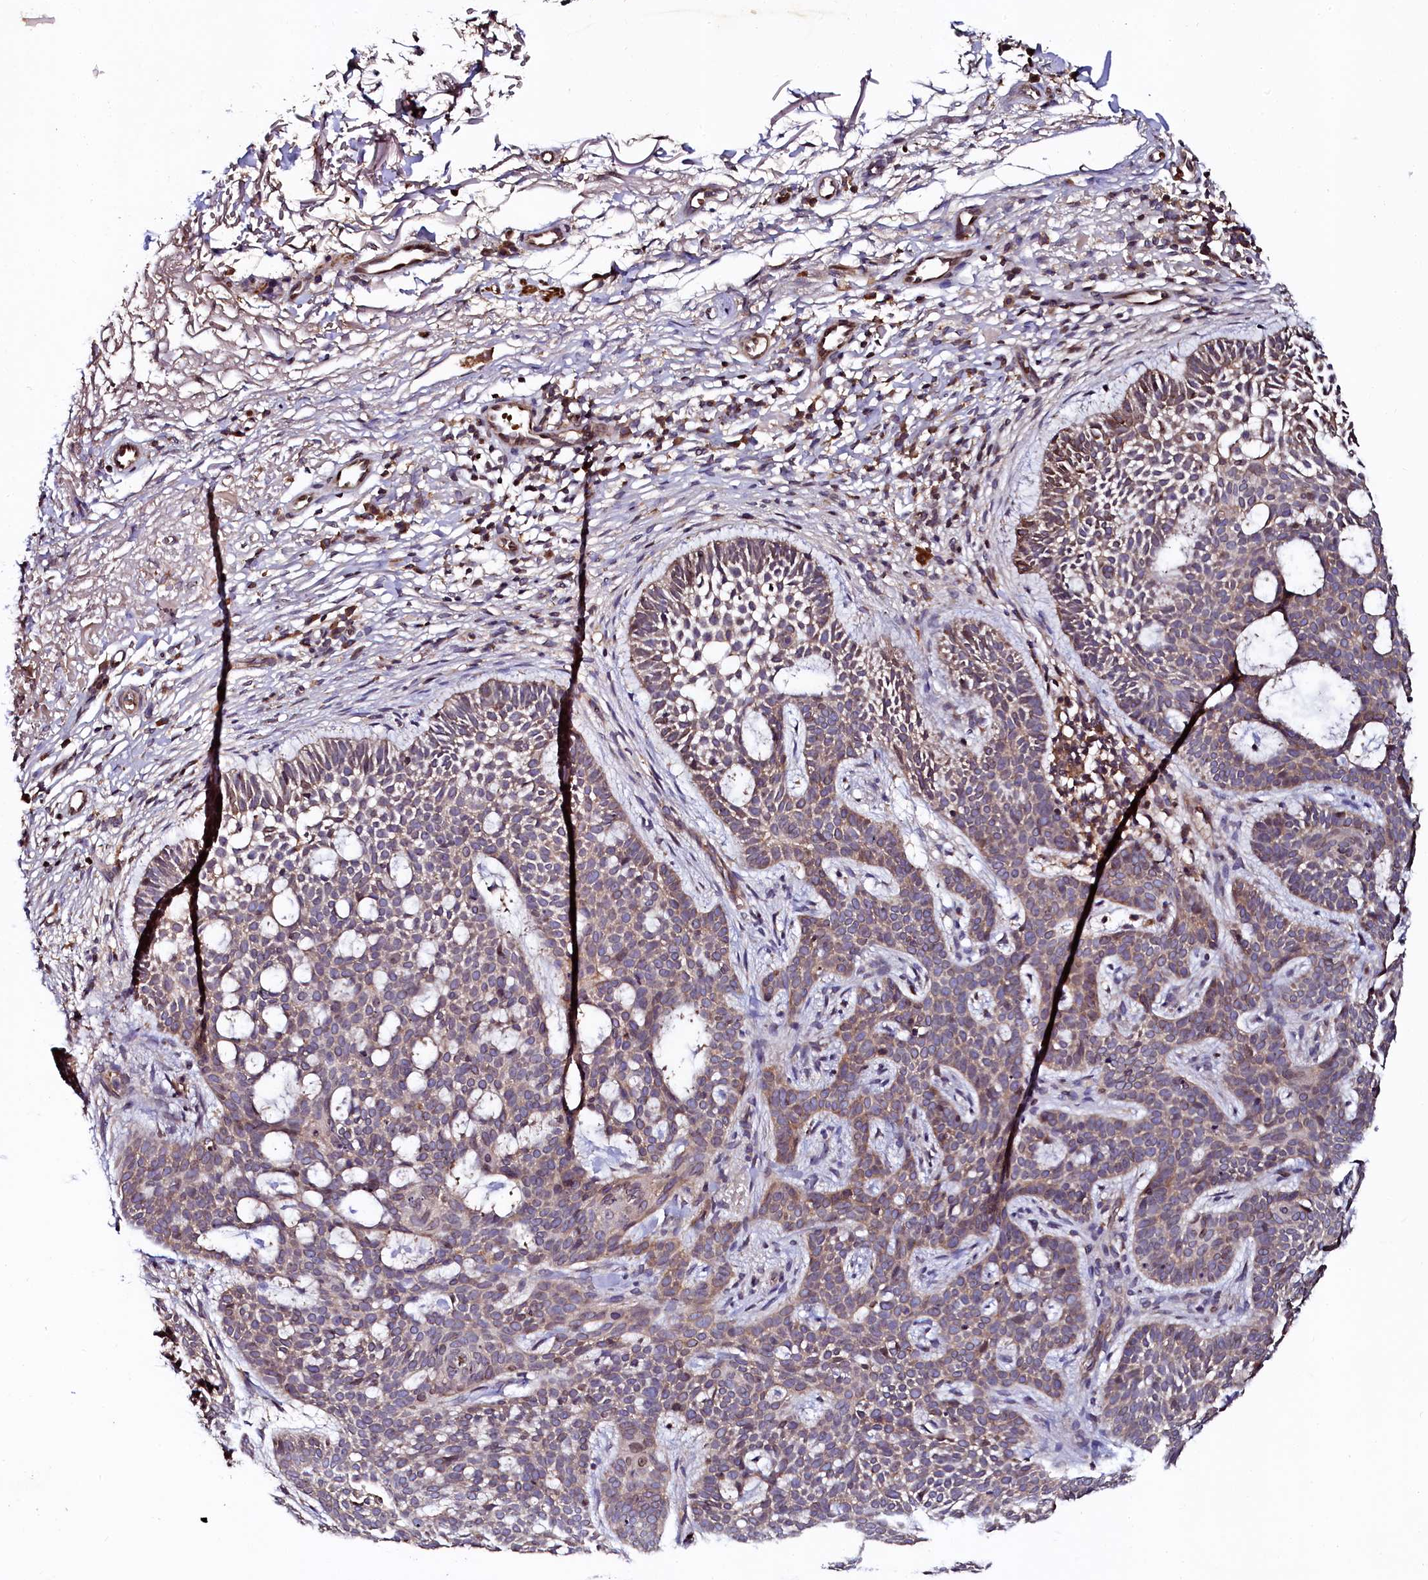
{"staining": {"intensity": "weak", "quantity": ">75%", "location": "cytoplasmic/membranous"}, "tissue": "skin cancer", "cell_type": "Tumor cells", "image_type": "cancer", "snomed": [{"axis": "morphology", "description": "Basal cell carcinoma"}, {"axis": "topography", "description": "Skin"}], "caption": "Human basal cell carcinoma (skin) stained with a brown dye displays weak cytoplasmic/membranous positive staining in approximately >75% of tumor cells.", "gene": "N4BP1", "patient": {"sex": "male", "age": 85}}